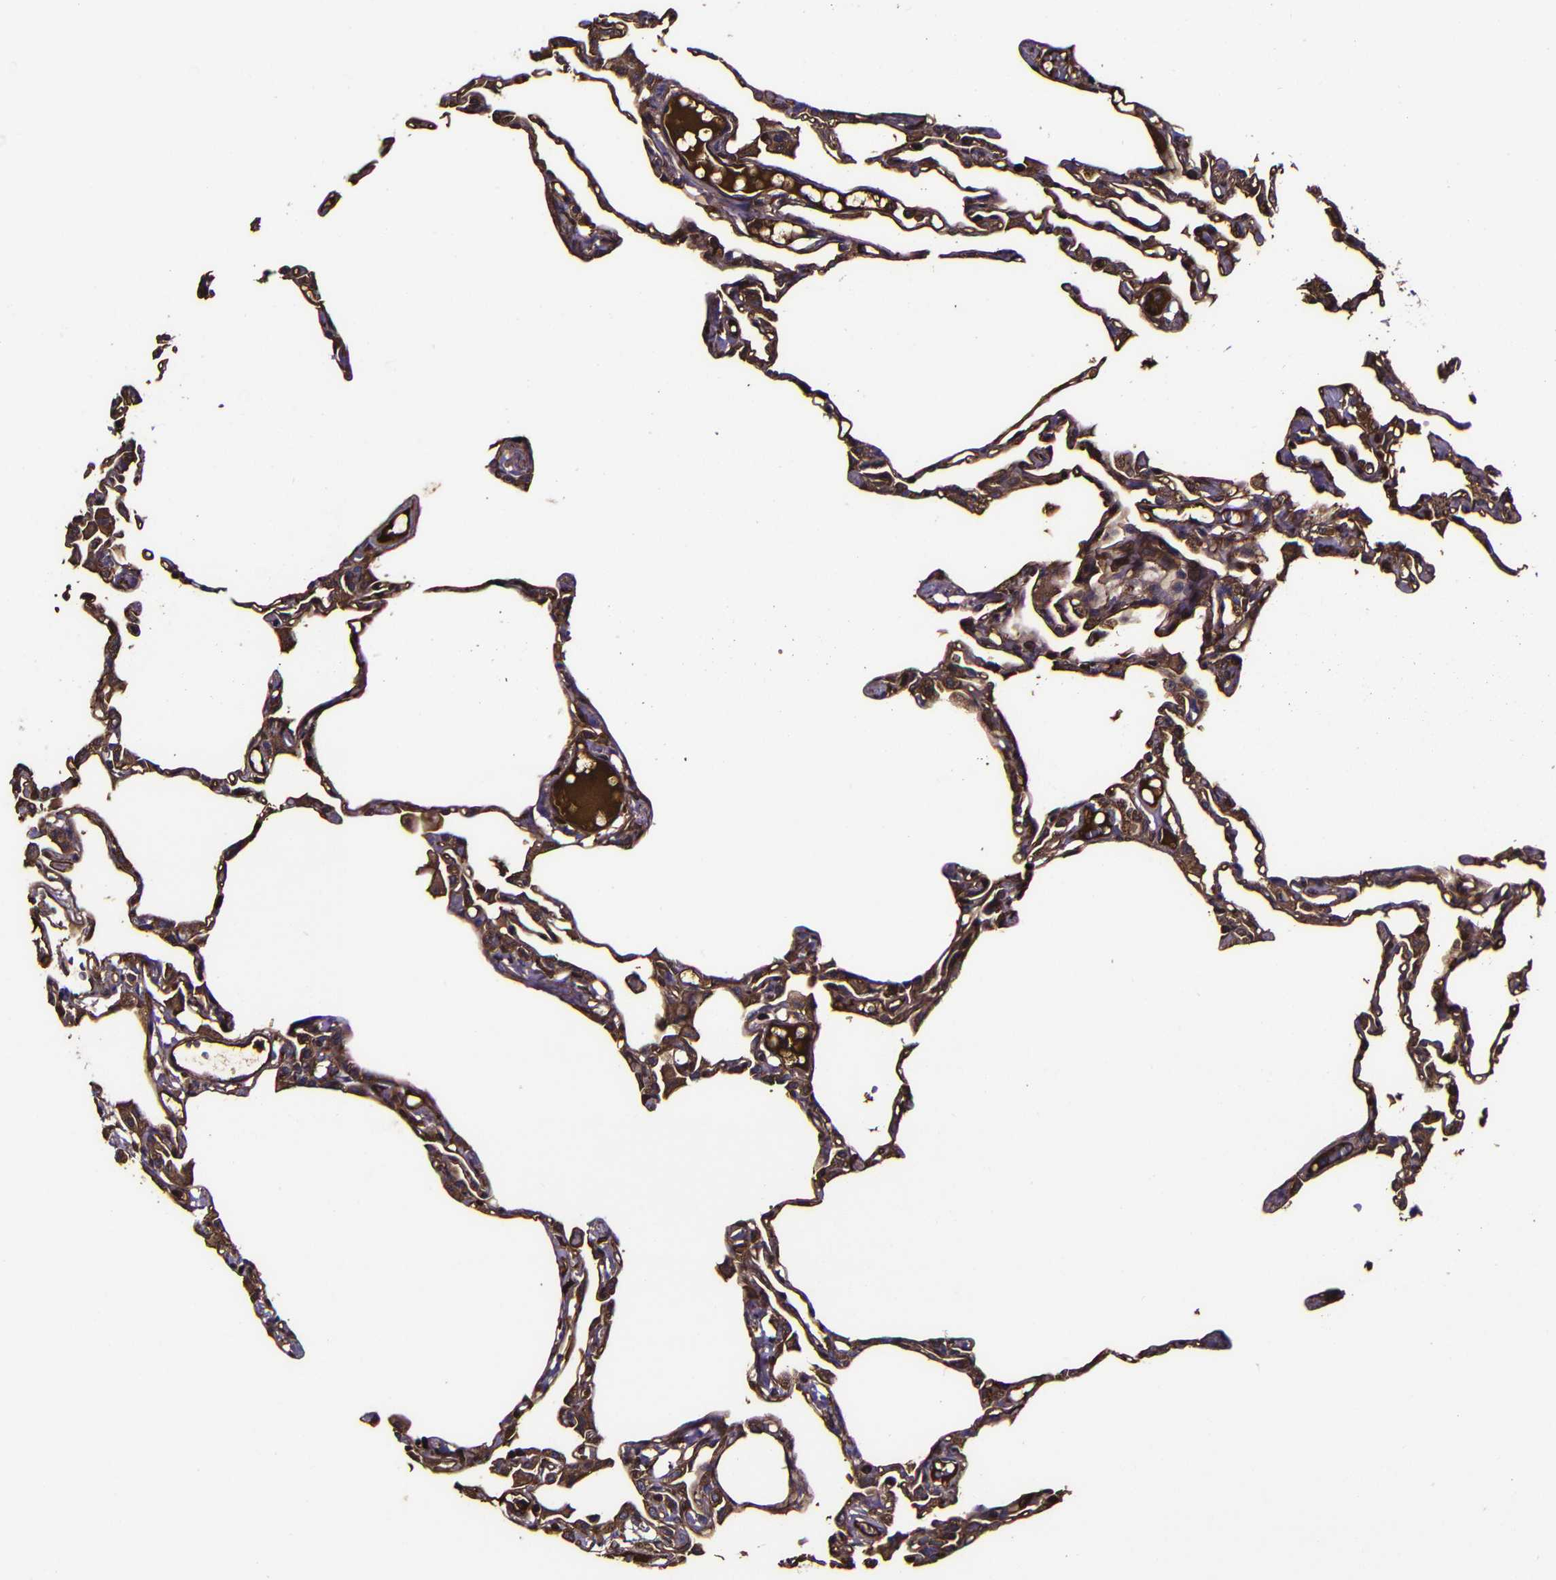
{"staining": {"intensity": "strong", "quantity": ">75%", "location": "cytoplasmic/membranous"}, "tissue": "lung", "cell_type": "Alveolar cells", "image_type": "normal", "snomed": [{"axis": "morphology", "description": "Normal tissue, NOS"}, {"axis": "topography", "description": "Lung"}], "caption": "Unremarkable lung demonstrates strong cytoplasmic/membranous expression in about >75% of alveolar cells.", "gene": "MSN", "patient": {"sex": "female", "age": 49}}